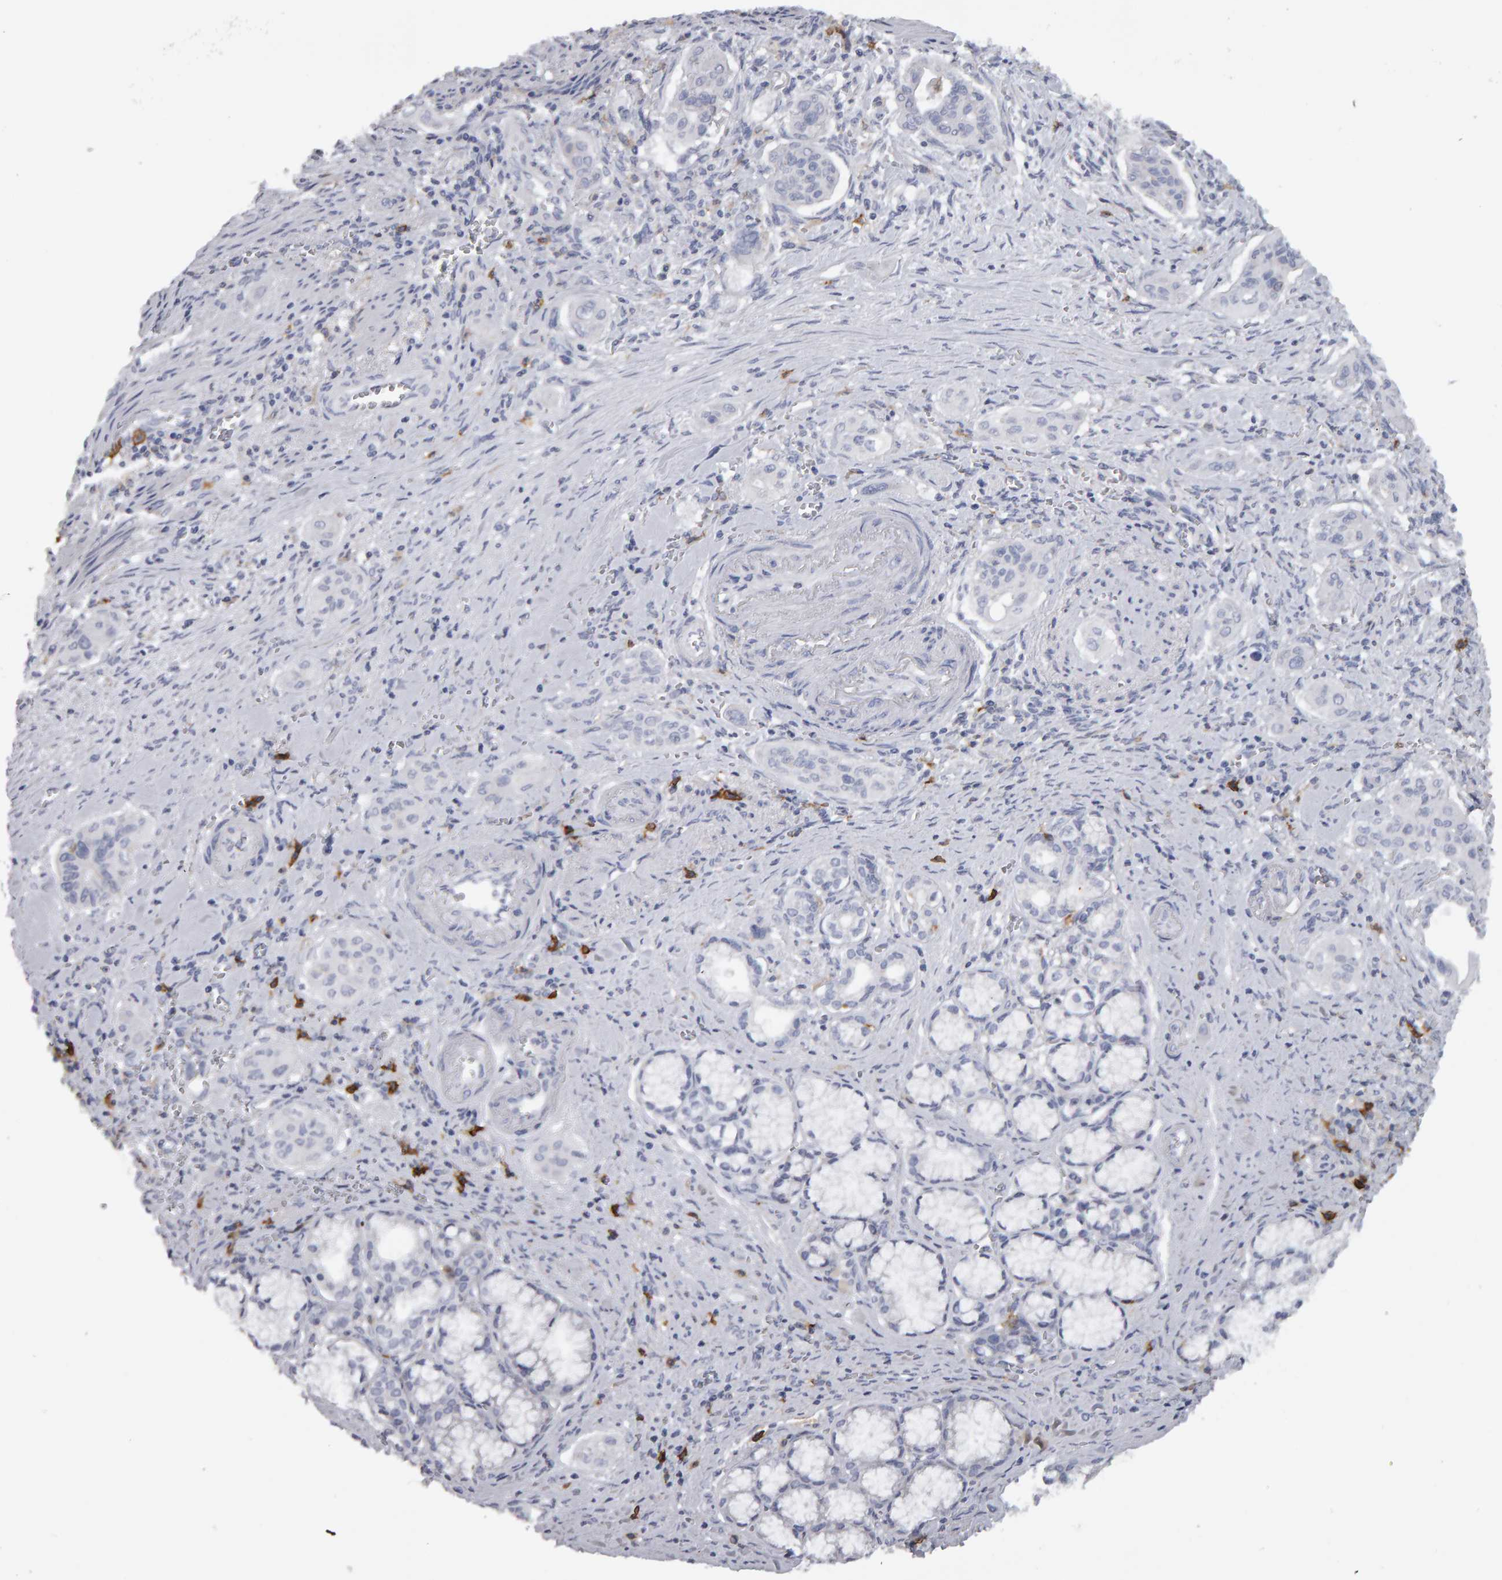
{"staining": {"intensity": "negative", "quantity": "none", "location": "none"}, "tissue": "pancreatic cancer", "cell_type": "Tumor cells", "image_type": "cancer", "snomed": [{"axis": "morphology", "description": "Adenocarcinoma, NOS"}, {"axis": "topography", "description": "Pancreas"}], "caption": "This is an immunohistochemistry histopathology image of human pancreatic cancer (adenocarcinoma). There is no positivity in tumor cells.", "gene": "CD38", "patient": {"sex": "male", "age": 77}}